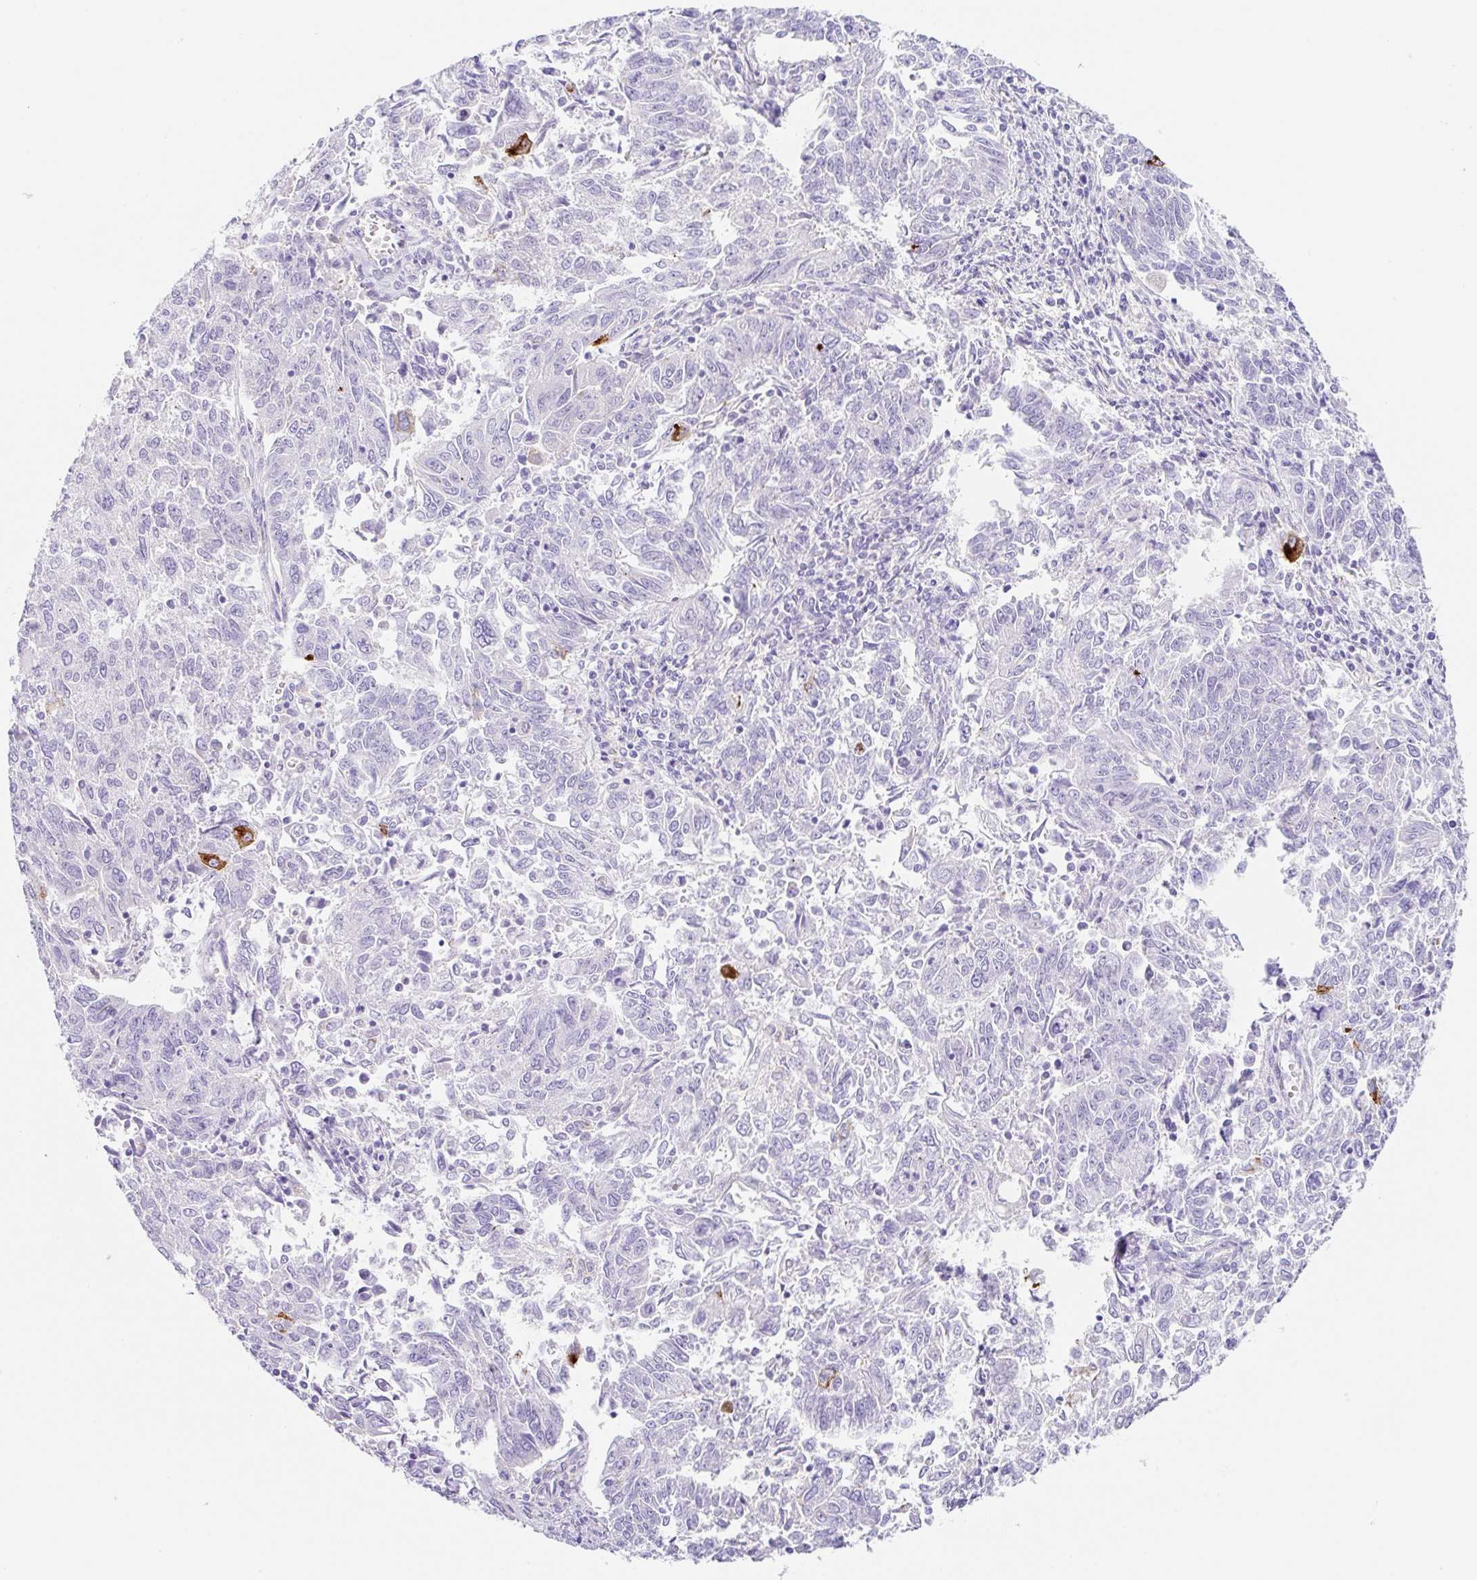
{"staining": {"intensity": "strong", "quantity": "<25%", "location": "cytoplasmic/membranous"}, "tissue": "endometrial cancer", "cell_type": "Tumor cells", "image_type": "cancer", "snomed": [{"axis": "morphology", "description": "Adenocarcinoma, NOS"}, {"axis": "topography", "description": "Endometrium"}], "caption": "IHC image of human adenocarcinoma (endometrial) stained for a protein (brown), which shows medium levels of strong cytoplasmic/membranous positivity in approximately <25% of tumor cells.", "gene": "DKK4", "patient": {"sex": "female", "age": 42}}